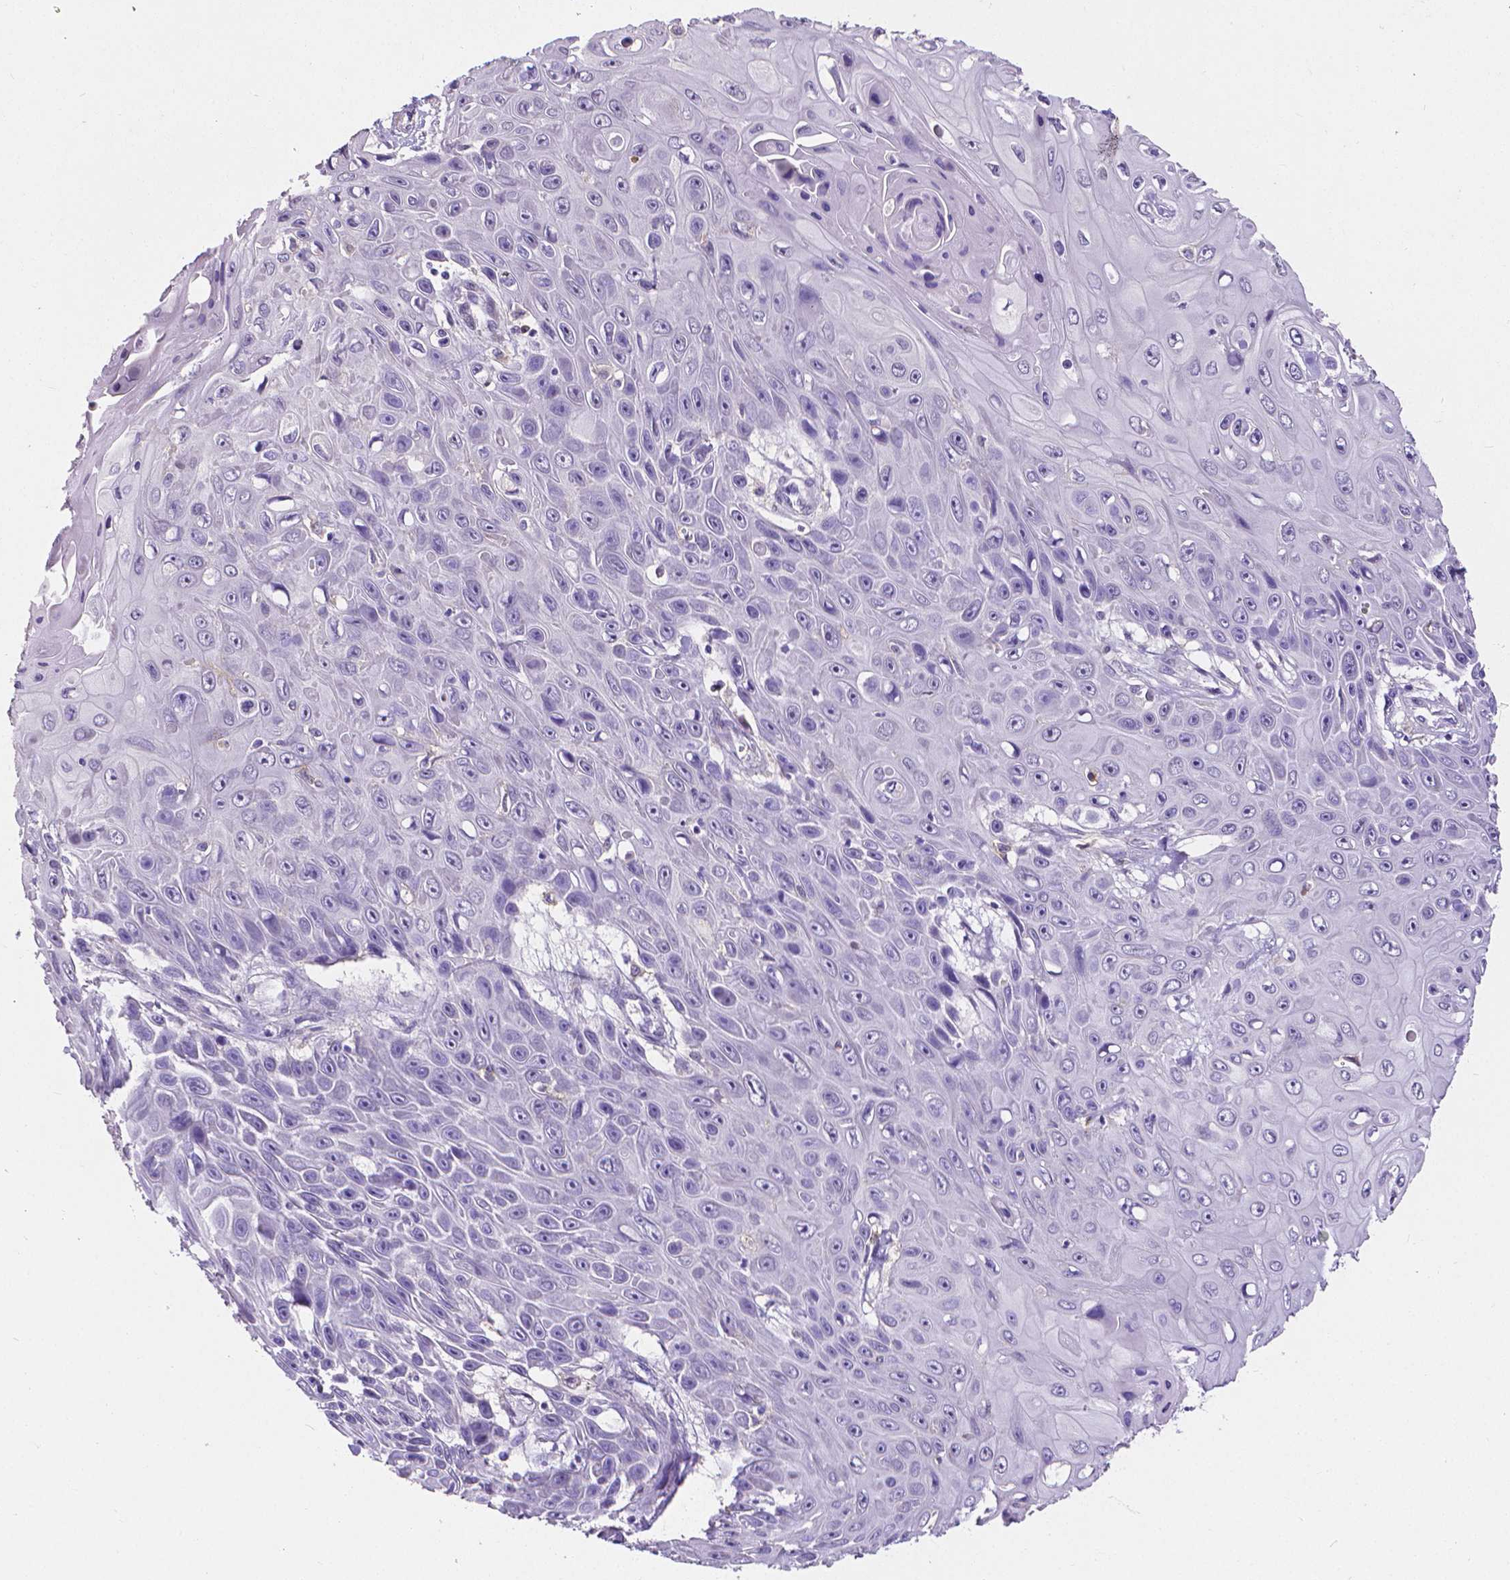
{"staining": {"intensity": "negative", "quantity": "none", "location": "none"}, "tissue": "skin cancer", "cell_type": "Tumor cells", "image_type": "cancer", "snomed": [{"axis": "morphology", "description": "Squamous cell carcinoma, NOS"}, {"axis": "topography", "description": "Skin"}], "caption": "IHC micrograph of neoplastic tissue: human skin cancer stained with DAB exhibits no significant protein positivity in tumor cells. The staining is performed using DAB (3,3'-diaminobenzidine) brown chromogen with nuclei counter-stained in using hematoxylin.", "gene": "CD4", "patient": {"sex": "male", "age": 82}}